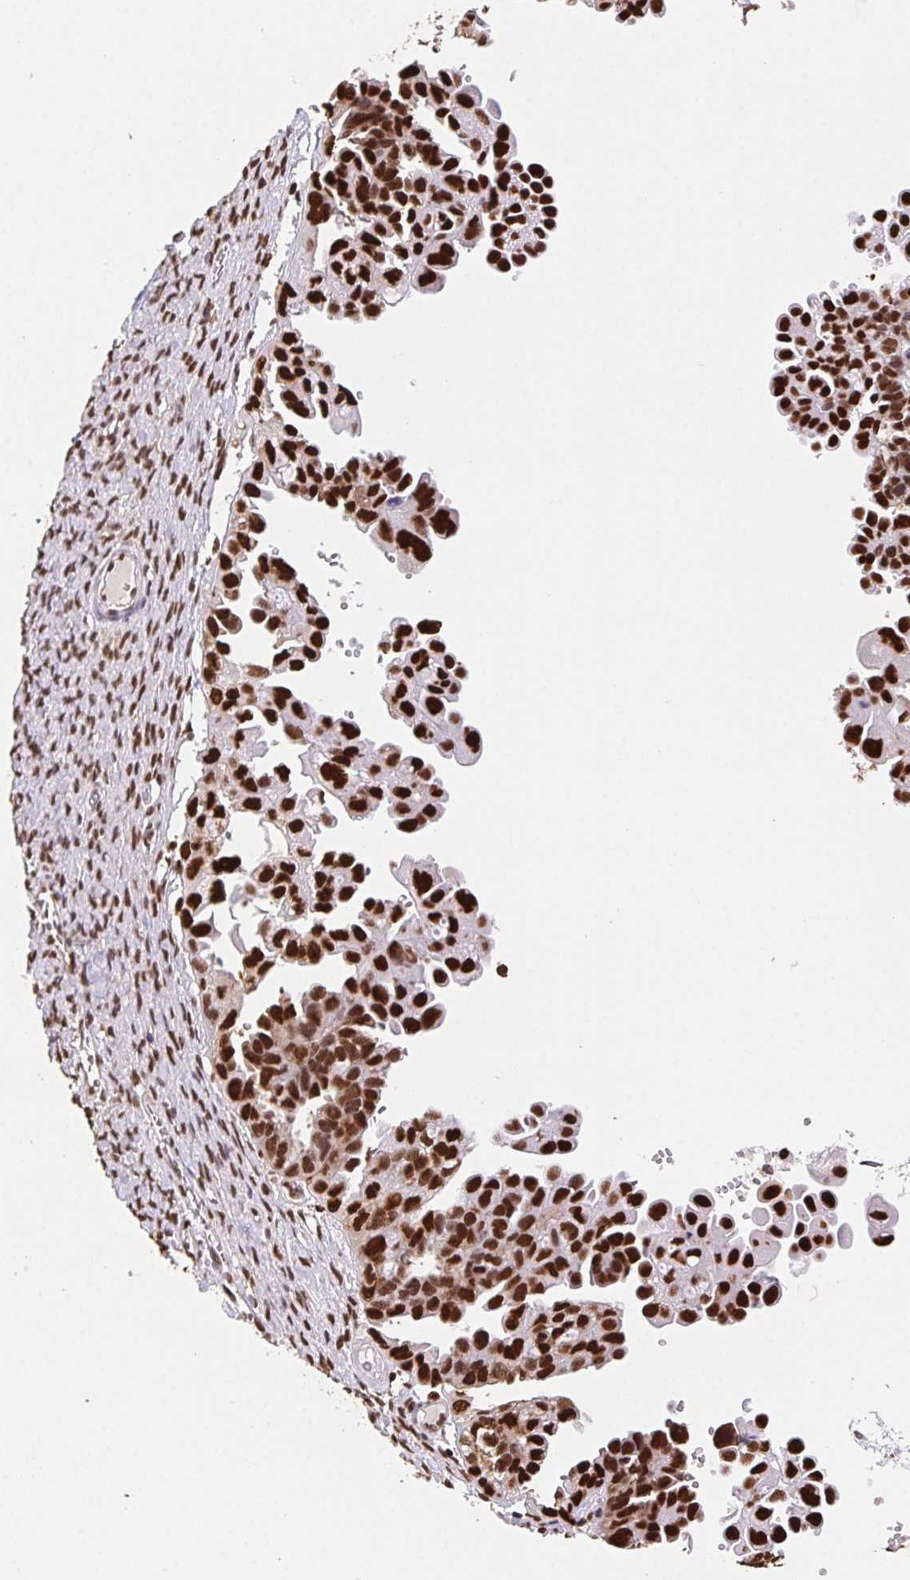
{"staining": {"intensity": "strong", "quantity": ">75%", "location": "nuclear"}, "tissue": "ovarian cancer", "cell_type": "Tumor cells", "image_type": "cancer", "snomed": [{"axis": "morphology", "description": "Cystadenocarcinoma, serous, NOS"}, {"axis": "topography", "description": "Ovary"}], "caption": "Ovarian serous cystadenocarcinoma was stained to show a protein in brown. There is high levels of strong nuclear expression in approximately >75% of tumor cells. Immunohistochemistry stains the protein of interest in brown and the nuclei are stained blue.", "gene": "SET", "patient": {"sex": "female", "age": 53}}